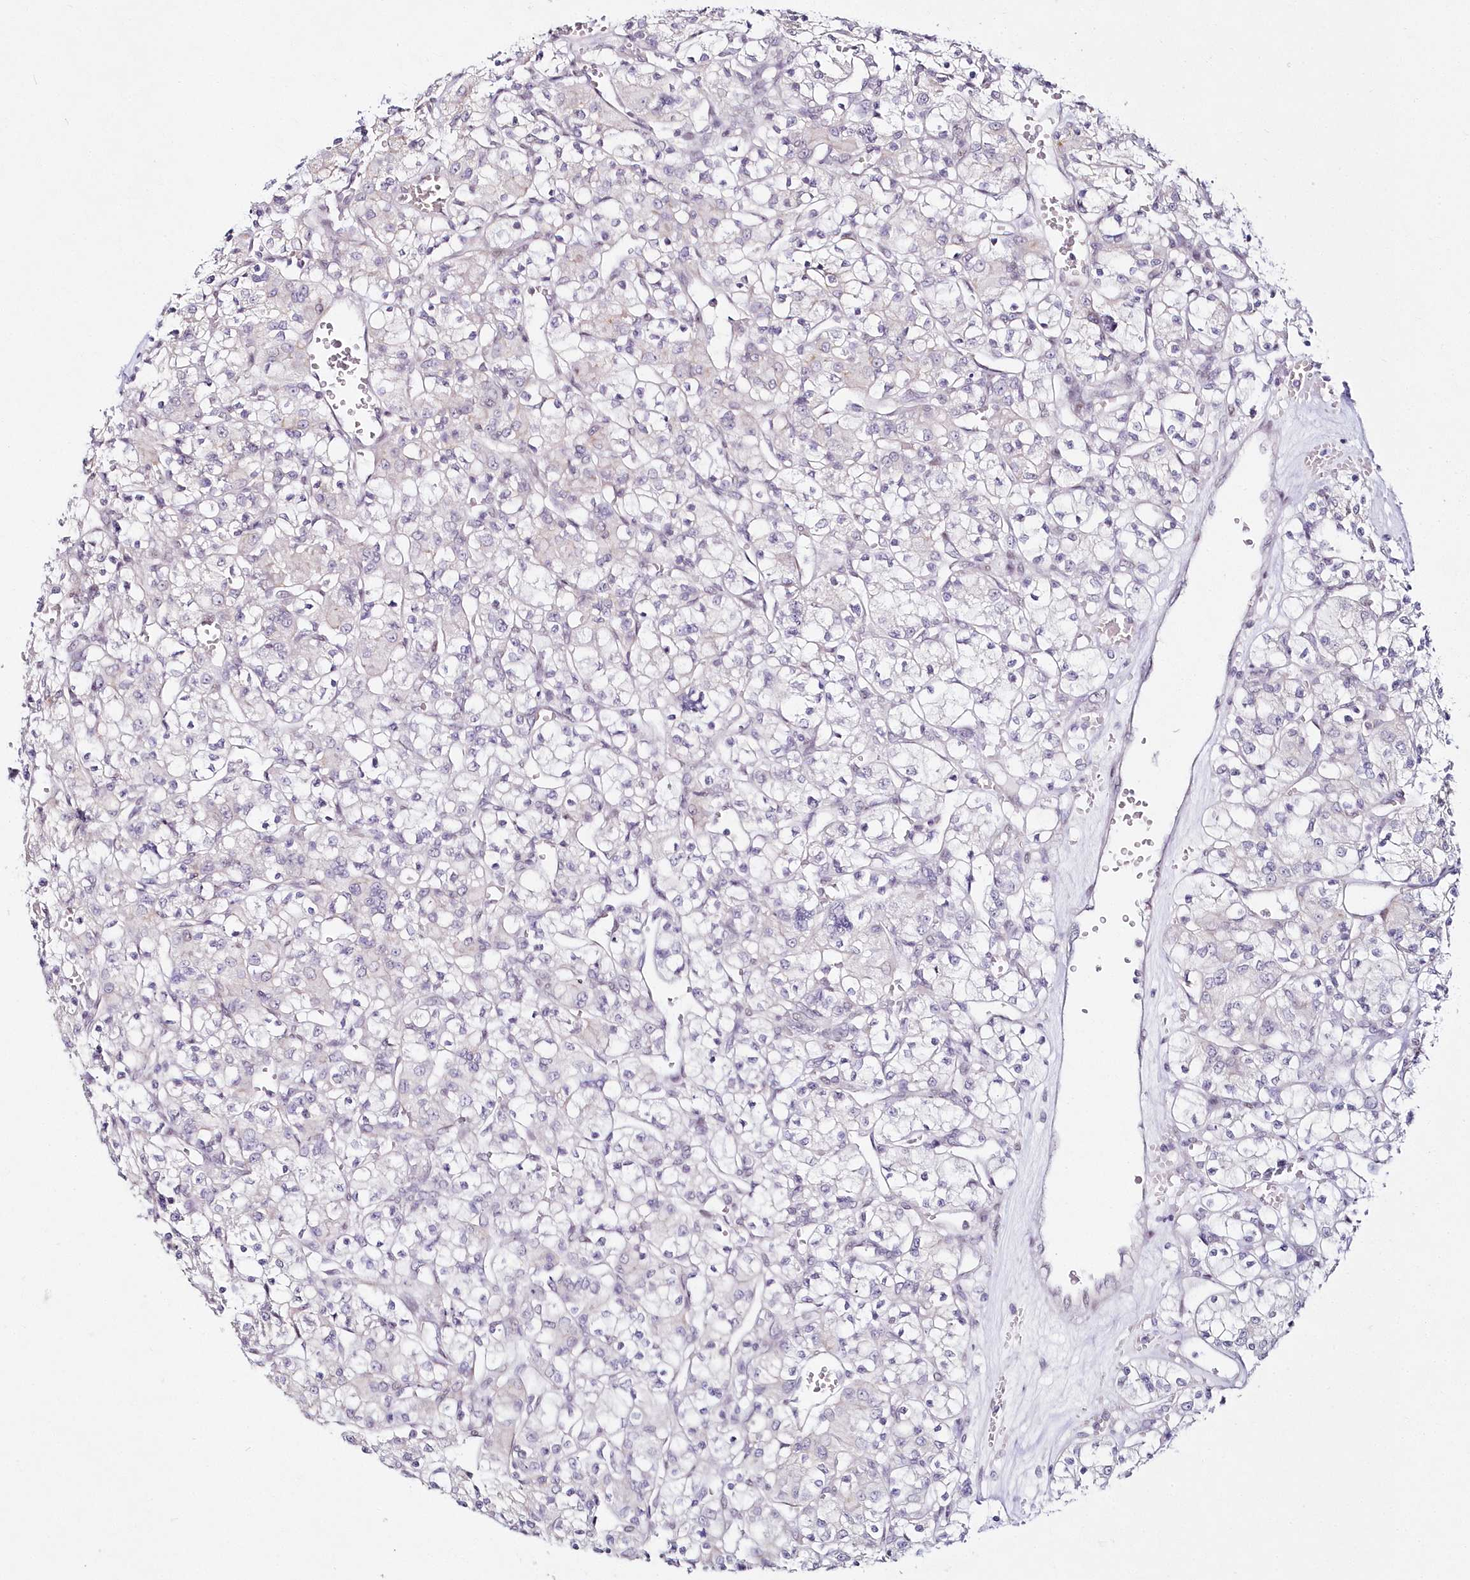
{"staining": {"intensity": "negative", "quantity": "none", "location": "none"}, "tissue": "renal cancer", "cell_type": "Tumor cells", "image_type": "cancer", "snomed": [{"axis": "morphology", "description": "Adenocarcinoma, NOS"}, {"axis": "topography", "description": "Kidney"}], "caption": "Immunohistochemistry histopathology image of renal adenocarcinoma stained for a protein (brown), which reveals no staining in tumor cells. (DAB immunohistochemistry with hematoxylin counter stain).", "gene": "HYCC2", "patient": {"sex": "female", "age": 59}}